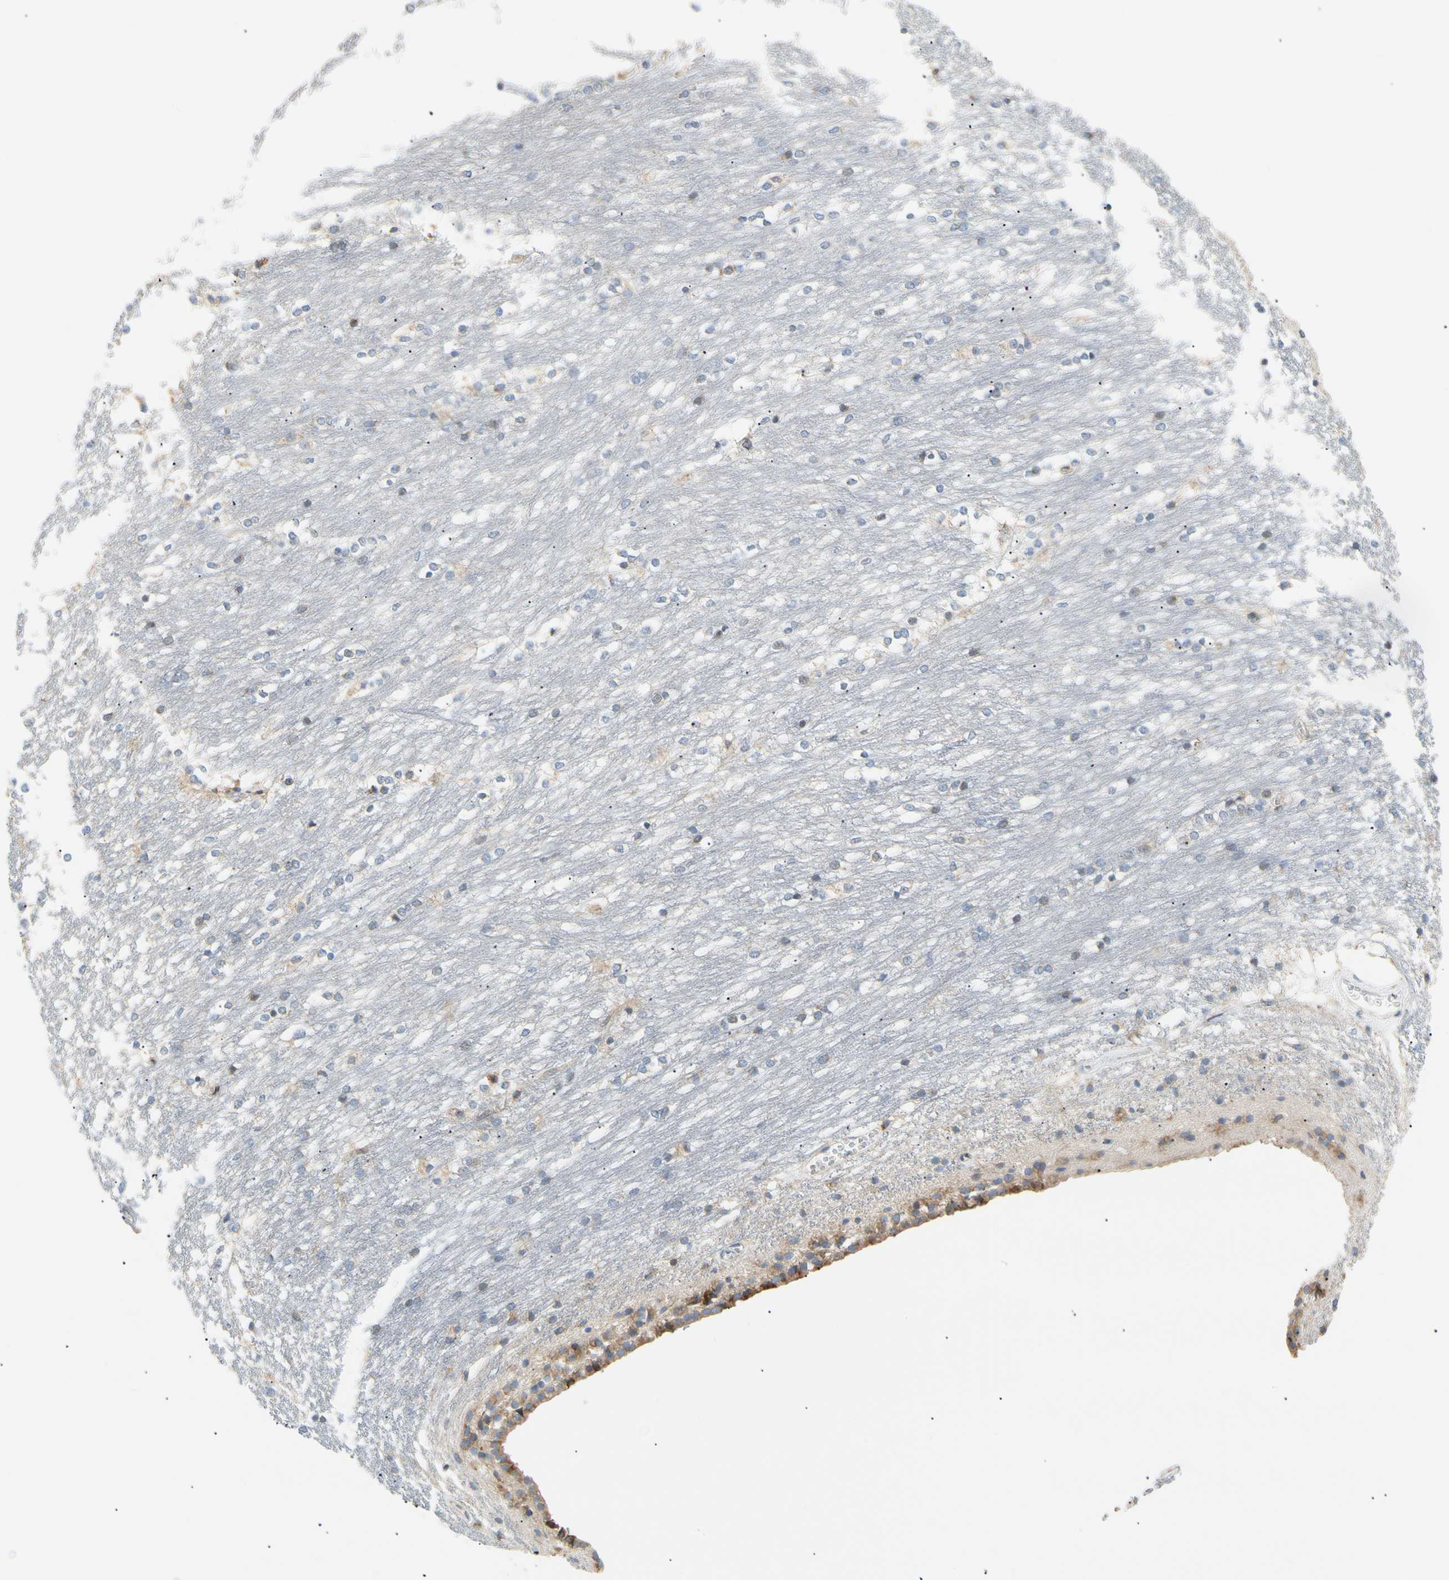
{"staining": {"intensity": "negative", "quantity": "none", "location": "none"}, "tissue": "caudate", "cell_type": "Glial cells", "image_type": "normal", "snomed": [{"axis": "morphology", "description": "Normal tissue, NOS"}, {"axis": "topography", "description": "Lateral ventricle wall"}], "caption": "DAB (3,3'-diaminobenzidine) immunohistochemical staining of normal human caudate displays no significant expression in glial cells. Nuclei are stained in blue.", "gene": "PLGRKT", "patient": {"sex": "female", "age": 19}}